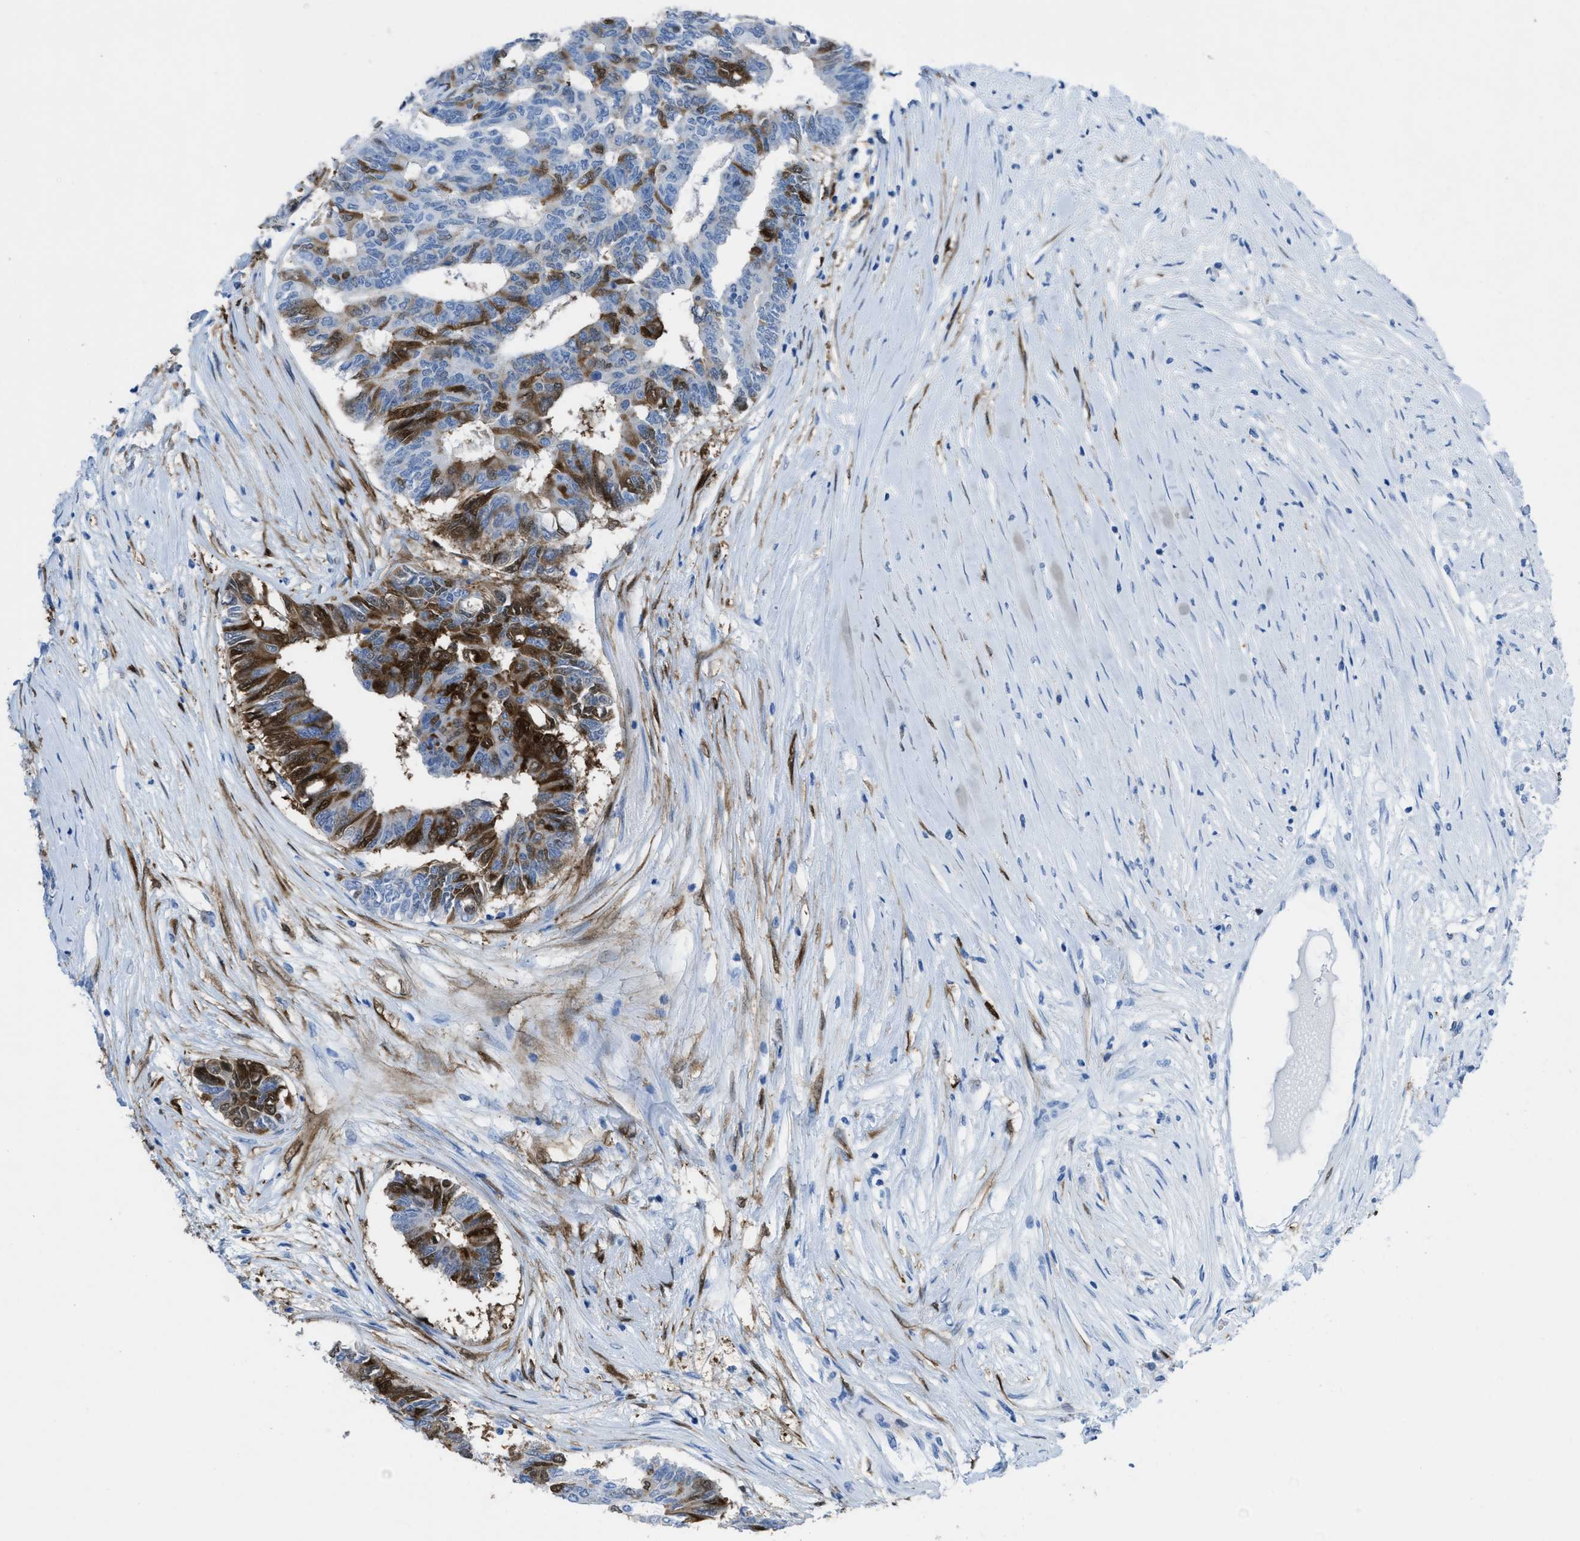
{"staining": {"intensity": "strong", "quantity": "25%-75%", "location": "cytoplasmic/membranous,nuclear"}, "tissue": "colorectal cancer", "cell_type": "Tumor cells", "image_type": "cancer", "snomed": [{"axis": "morphology", "description": "Adenocarcinoma, NOS"}, {"axis": "topography", "description": "Rectum"}], "caption": "IHC of human colorectal adenocarcinoma shows high levels of strong cytoplasmic/membranous and nuclear expression in about 25%-75% of tumor cells.", "gene": "CDKN2A", "patient": {"sex": "male", "age": 63}}